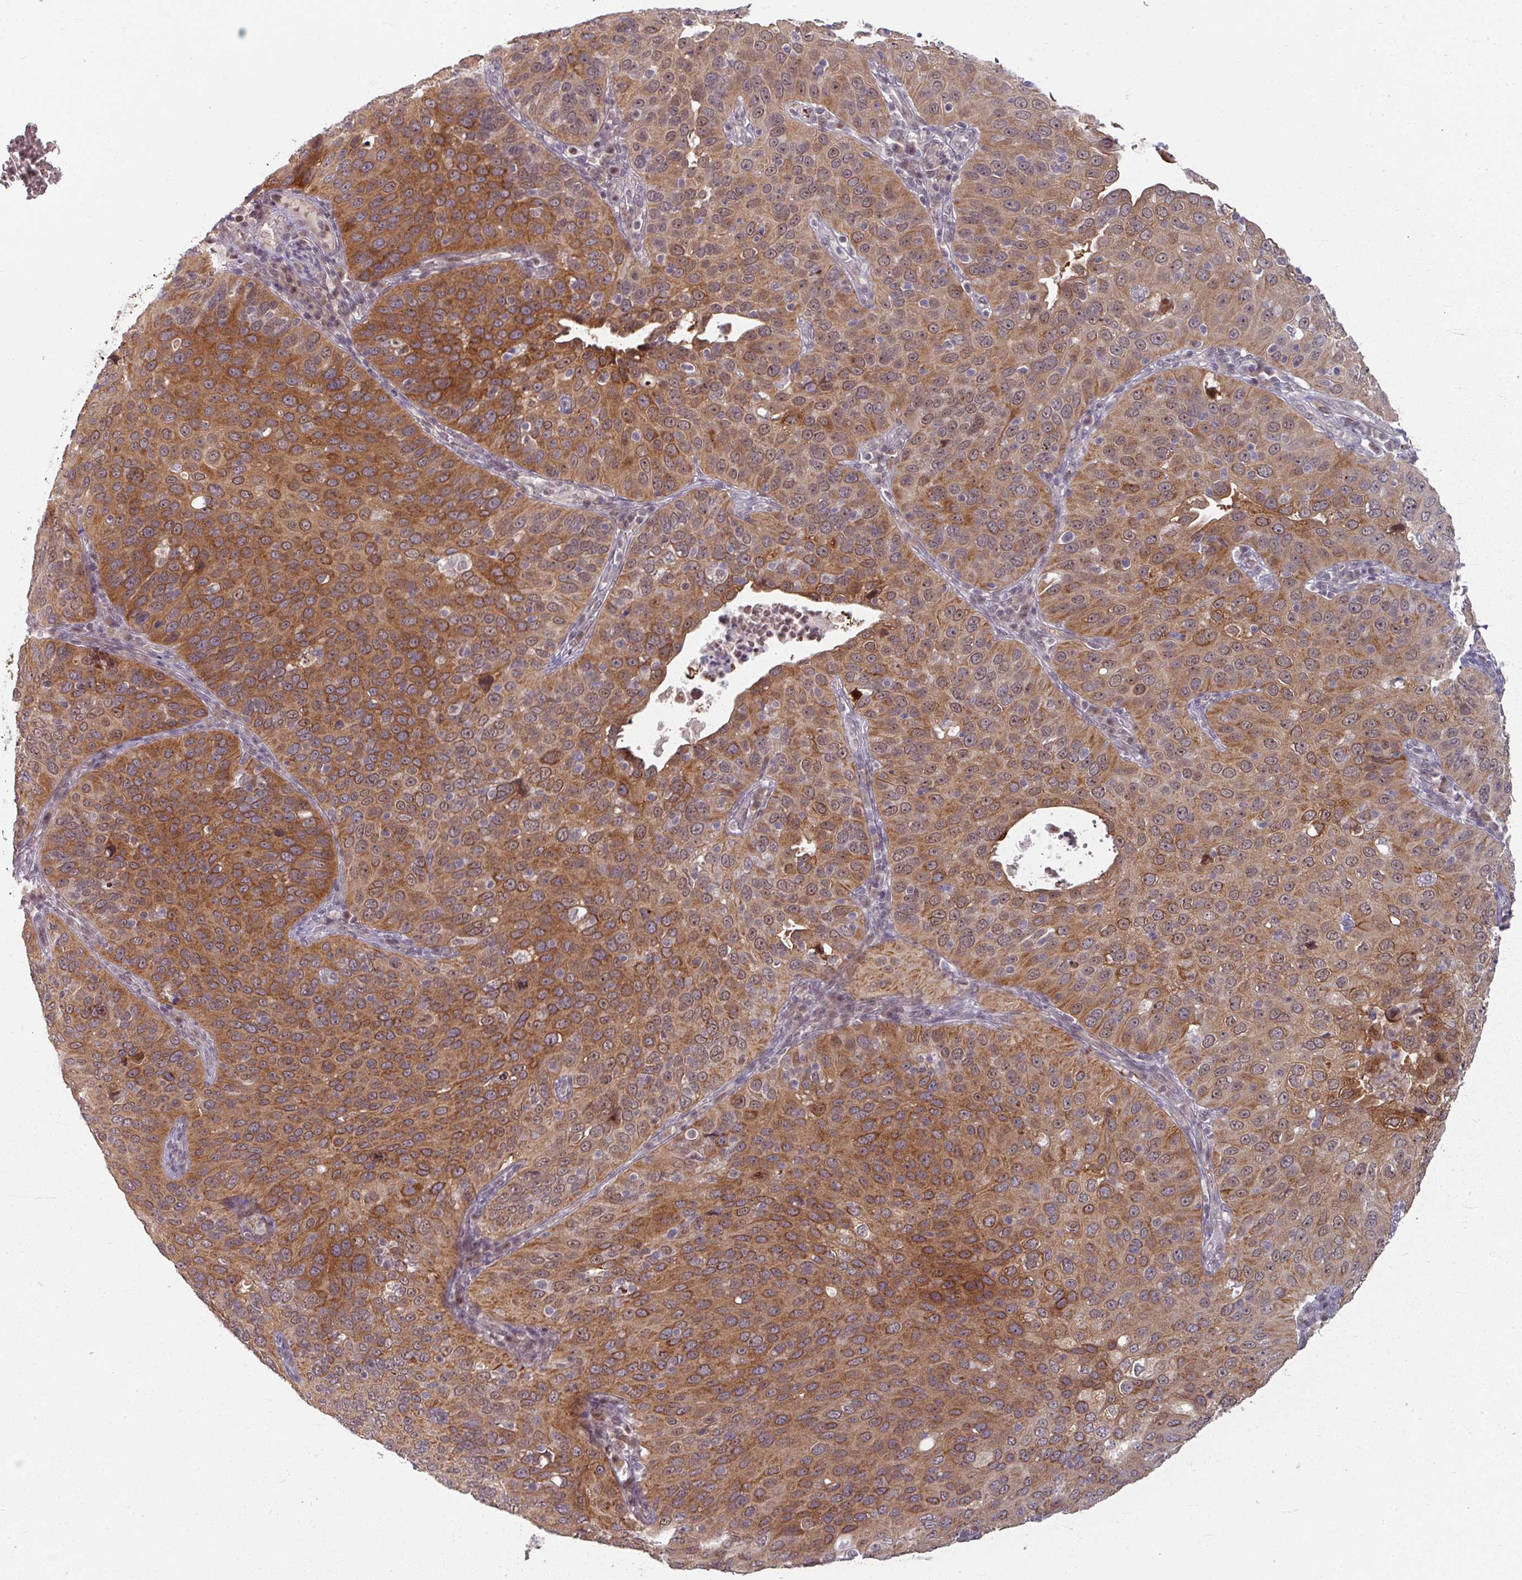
{"staining": {"intensity": "strong", "quantity": ">75%", "location": "cytoplasmic/membranous"}, "tissue": "cervical cancer", "cell_type": "Tumor cells", "image_type": "cancer", "snomed": [{"axis": "morphology", "description": "Squamous cell carcinoma, NOS"}, {"axis": "topography", "description": "Cervix"}], "caption": "The micrograph displays a brown stain indicating the presence of a protein in the cytoplasmic/membranous of tumor cells in cervical cancer (squamous cell carcinoma). (Stains: DAB (3,3'-diaminobenzidine) in brown, nuclei in blue, Microscopy: brightfield microscopy at high magnification).", "gene": "KLC3", "patient": {"sex": "female", "age": 36}}